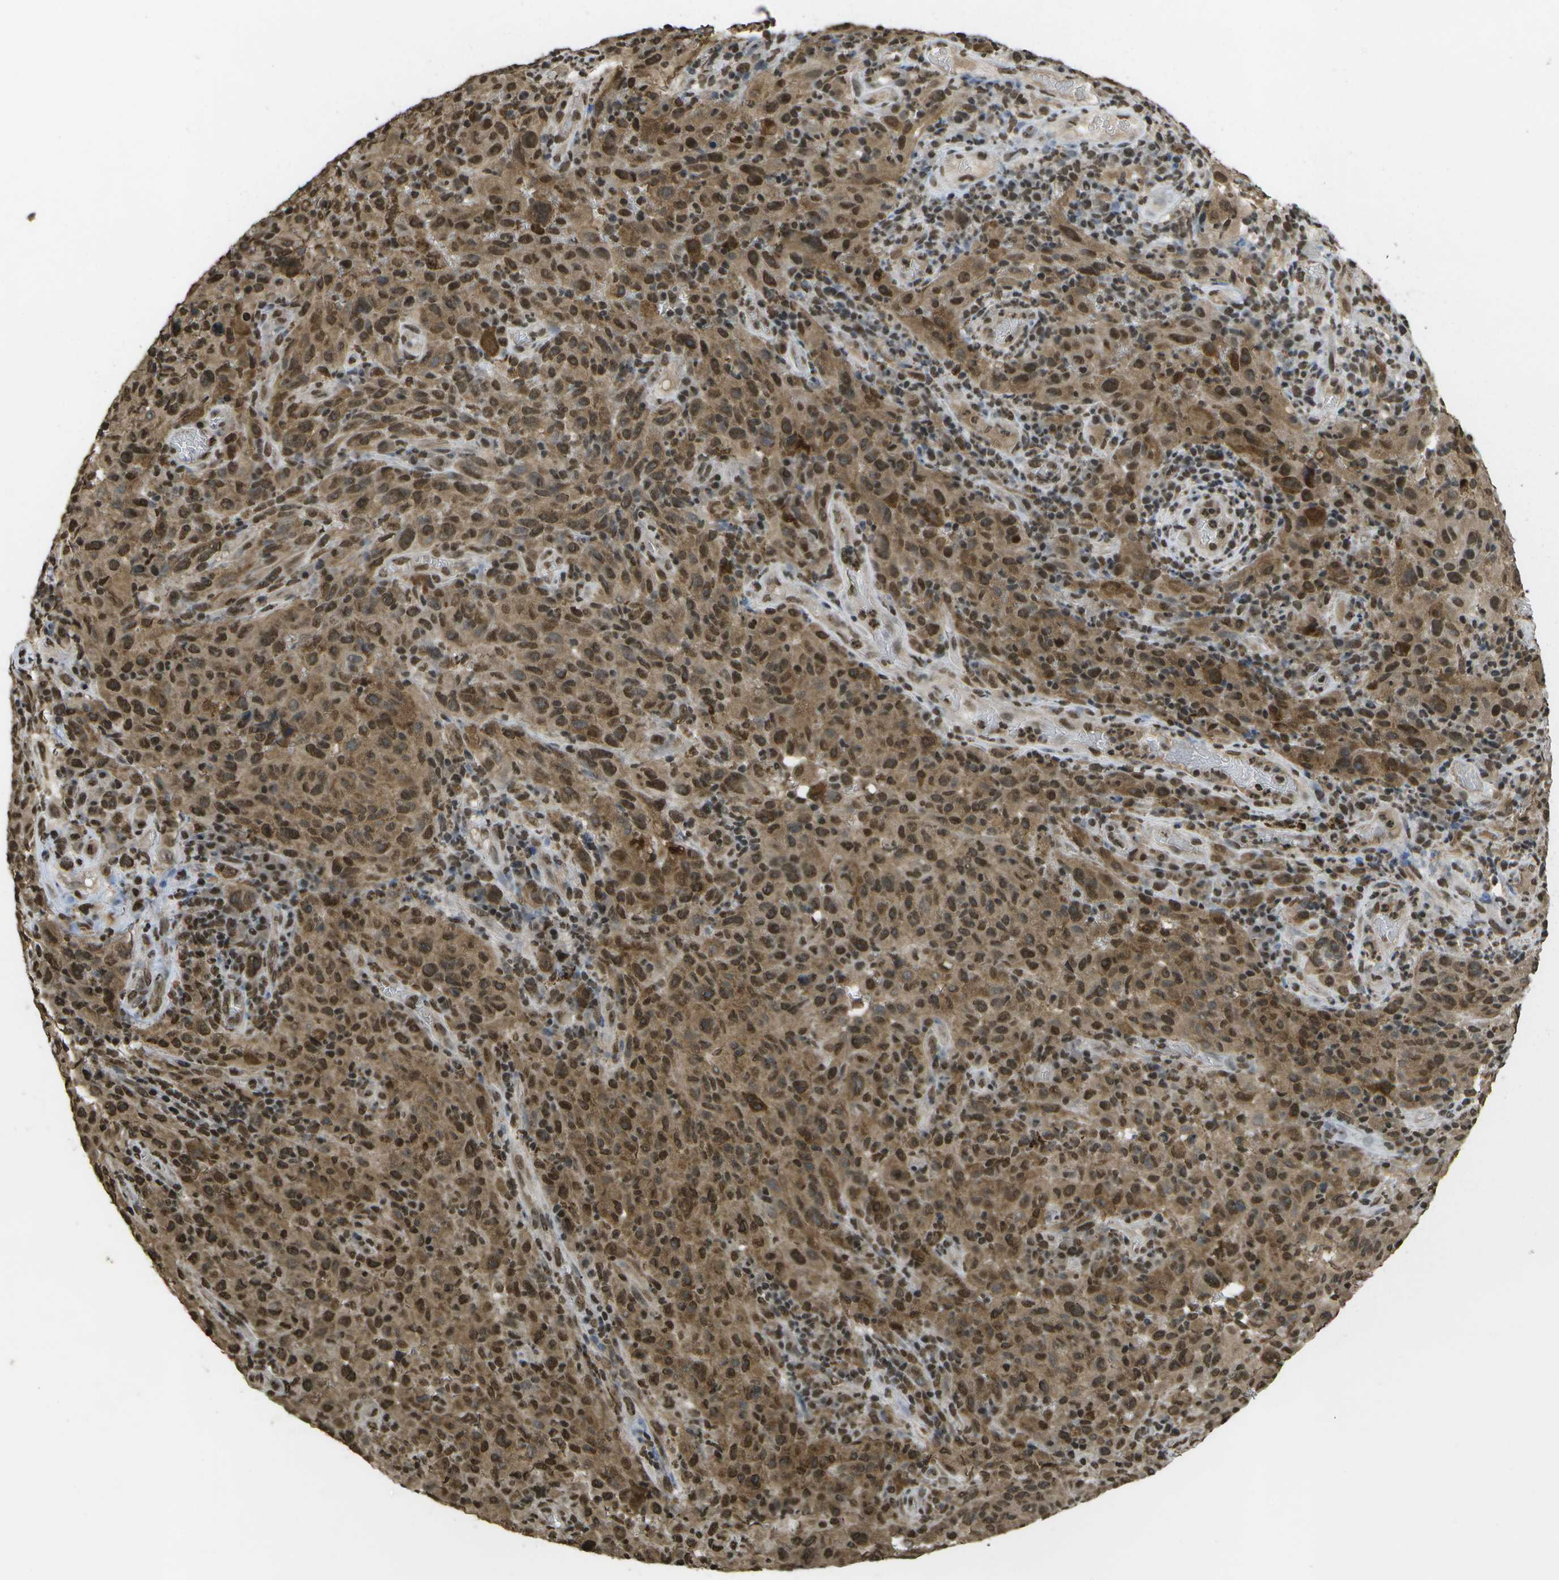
{"staining": {"intensity": "strong", "quantity": ">75%", "location": "cytoplasmic/membranous,nuclear"}, "tissue": "melanoma", "cell_type": "Tumor cells", "image_type": "cancer", "snomed": [{"axis": "morphology", "description": "Malignant melanoma, NOS"}, {"axis": "topography", "description": "Skin"}], "caption": "This is an image of immunohistochemistry staining of melanoma, which shows strong staining in the cytoplasmic/membranous and nuclear of tumor cells.", "gene": "SPEN", "patient": {"sex": "female", "age": 82}}